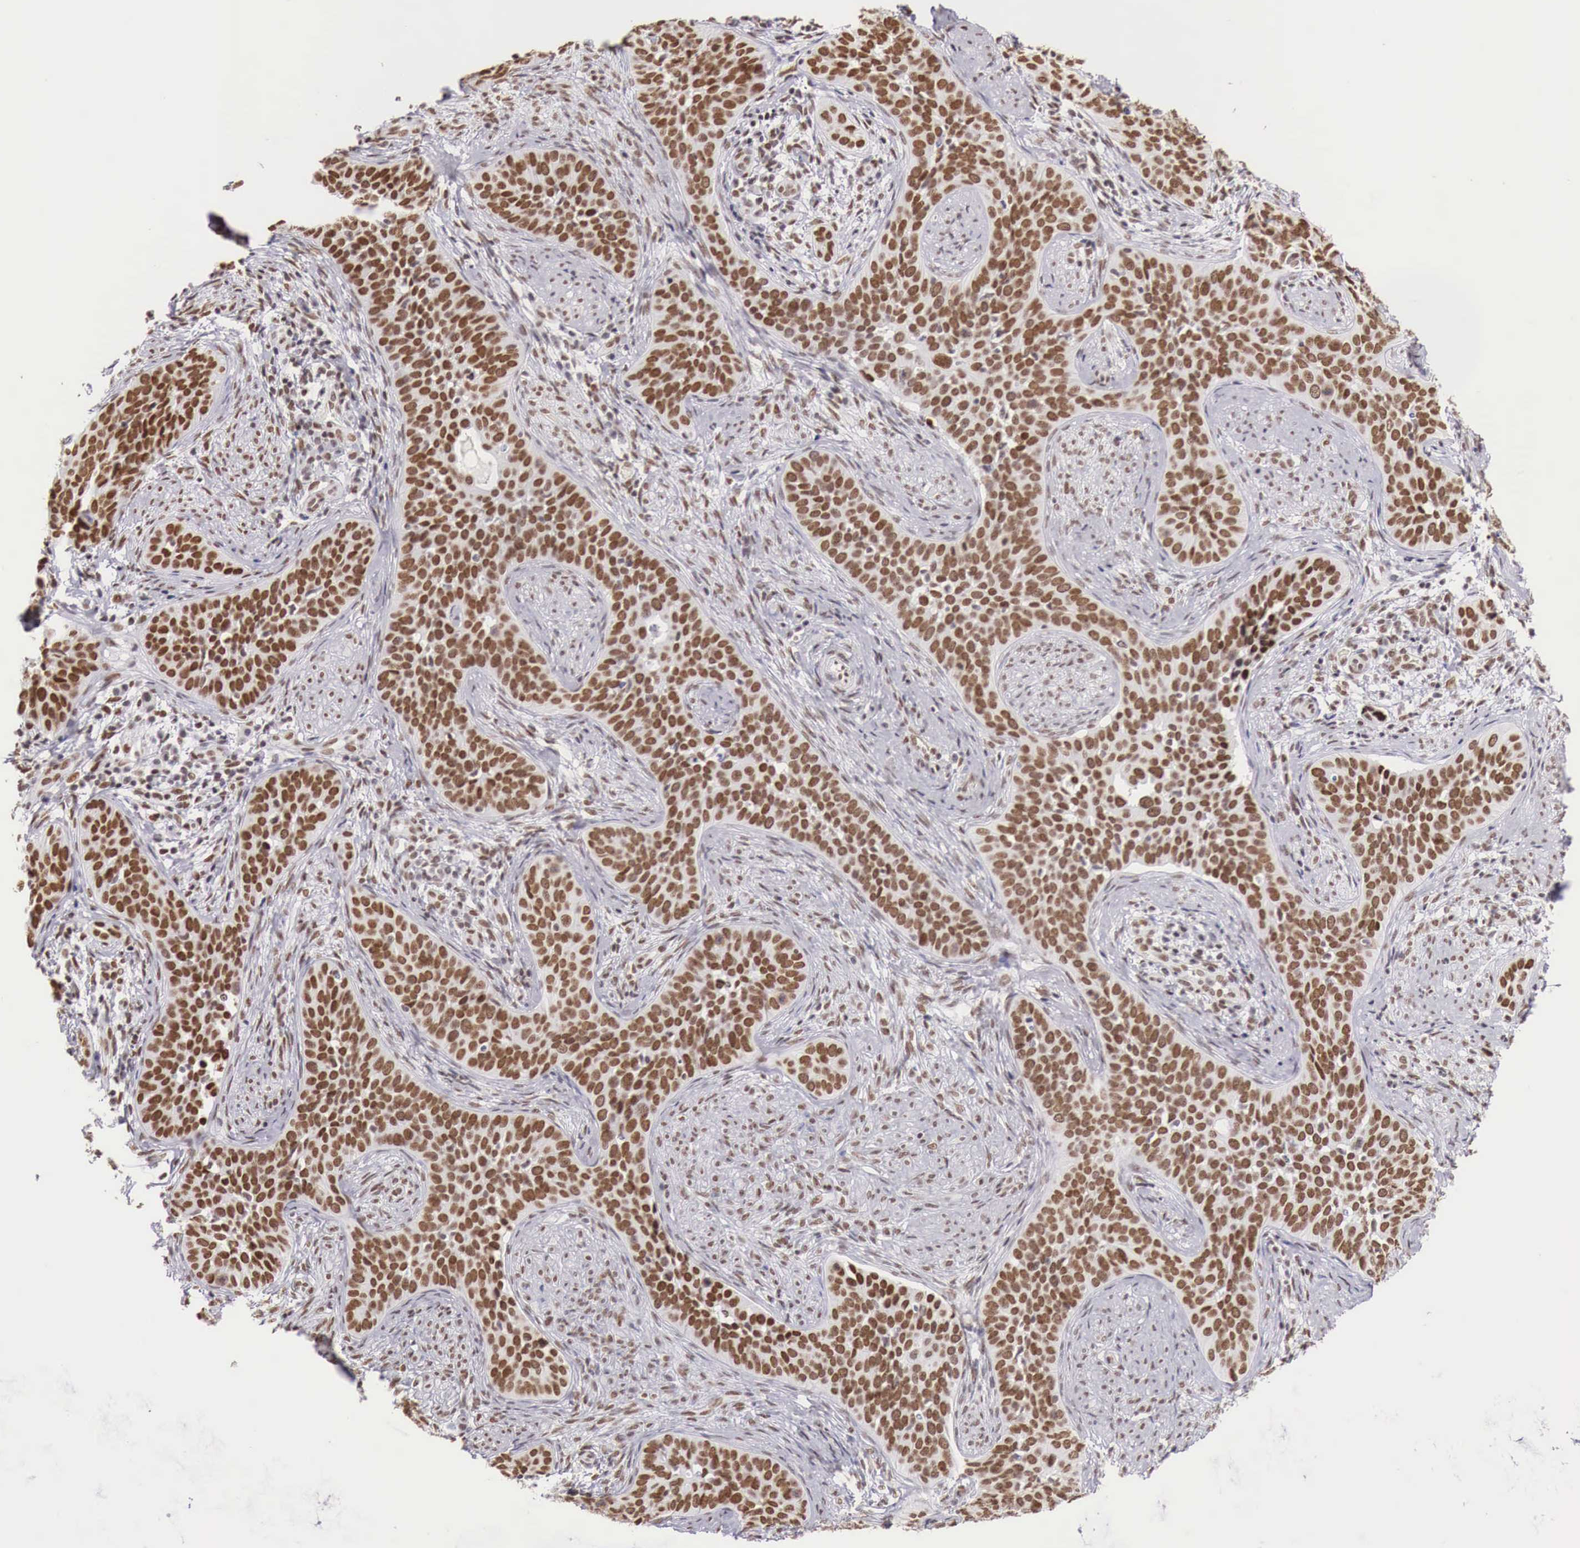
{"staining": {"intensity": "strong", "quantity": ">75%", "location": "nuclear"}, "tissue": "cervical cancer", "cell_type": "Tumor cells", "image_type": "cancer", "snomed": [{"axis": "morphology", "description": "Squamous cell carcinoma, NOS"}, {"axis": "topography", "description": "Cervix"}], "caption": "Protein staining of cervical cancer tissue displays strong nuclear expression in about >75% of tumor cells. Nuclei are stained in blue.", "gene": "PHF14", "patient": {"sex": "female", "age": 31}}